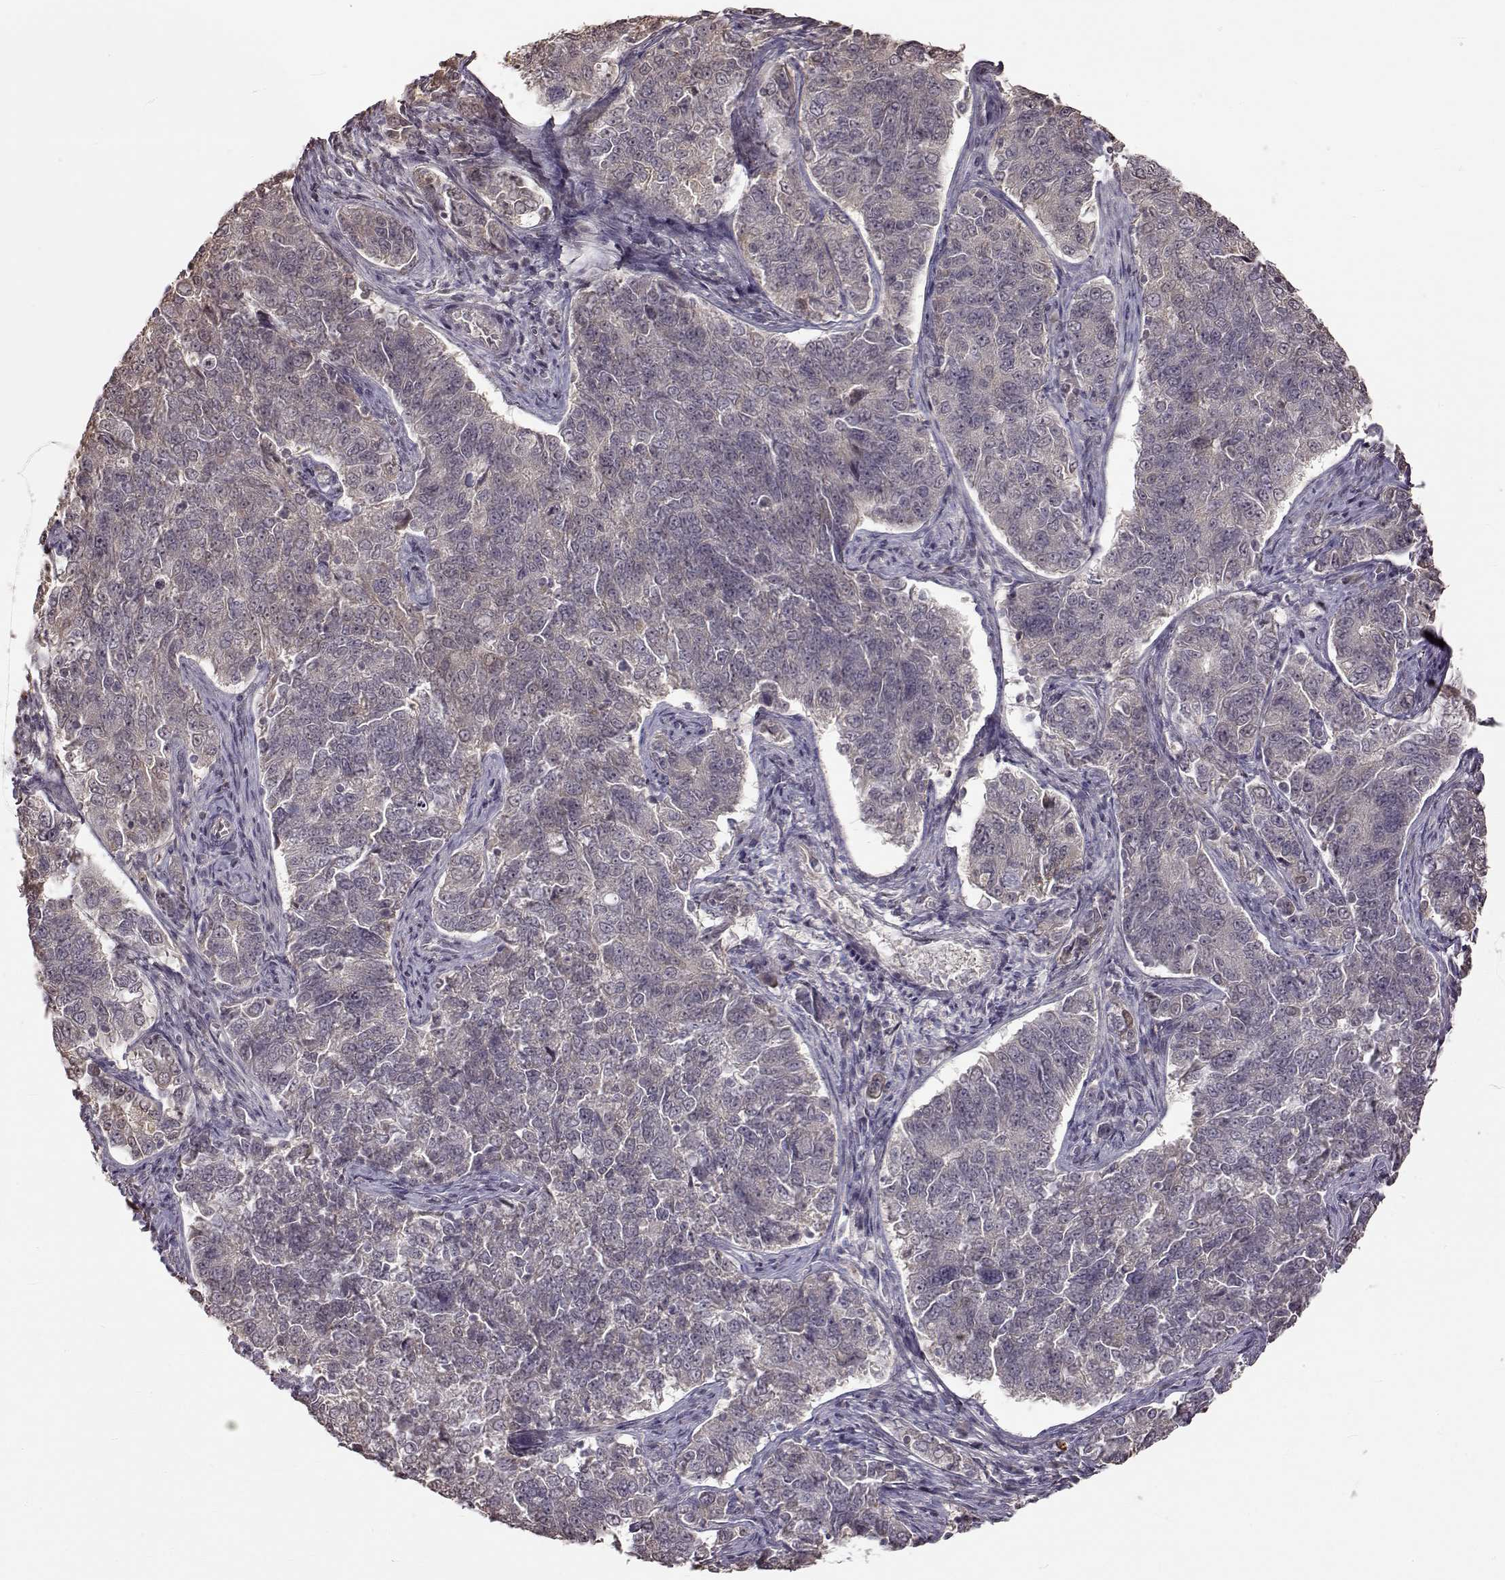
{"staining": {"intensity": "negative", "quantity": "none", "location": "none"}, "tissue": "endometrial cancer", "cell_type": "Tumor cells", "image_type": "cancer", "snomed": [{"axis": "morphology", "description": "Adenocarcinoma, NOS"}, {"axis": "topography", "description": "Endometrium"}], "caption": "High magnification brightfield microscopy of endometrial cancer stained with DAB (brown) and counterstained with hematoxylin (blue): tumor cells show no significant staining.", "gene": "CRB1", "patient": {"sex": "female", "age": 43}}